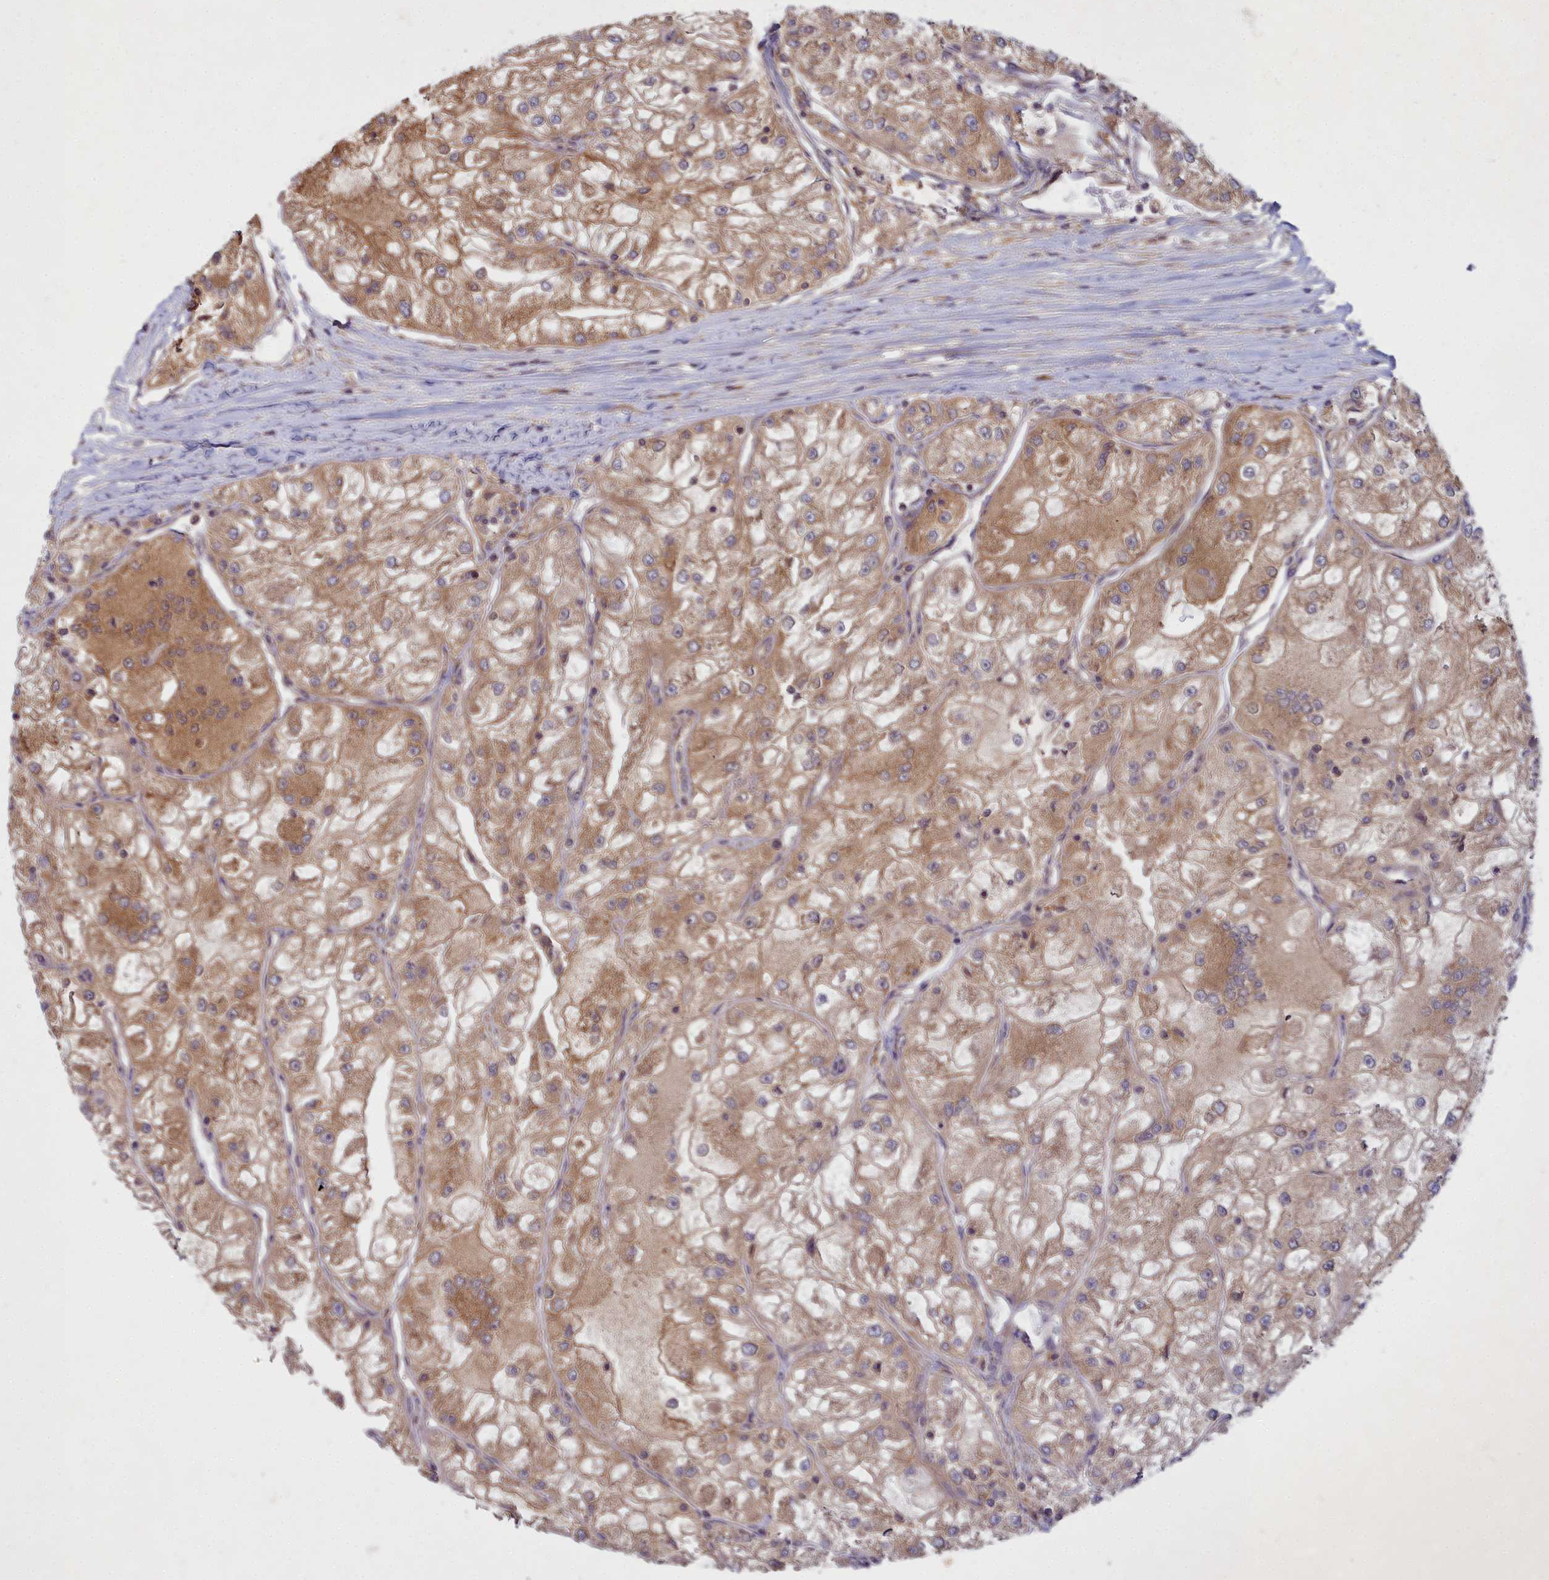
{"staining": {"intensity": "moderate", "quantity": ">75%", "location": "cytoplasmic/membranous"}, "tissue": "renal cancer", "cell_type": "Tumor cells", "image_type": "cancer", "snomed": [{"axis": "morphology", "description": "Adenocarcinoma, NOS"}, {"axis": "topography", "description": "Kidney"}], "caption": "Moderate cytoplasmic/membranous expression for a protein is identified in approximately >75% of tumor cells of renal cancer using immunohistochemistry (IHC).", "gene": "CCDC167", "patient": {"sex": "female", "age": 72}}